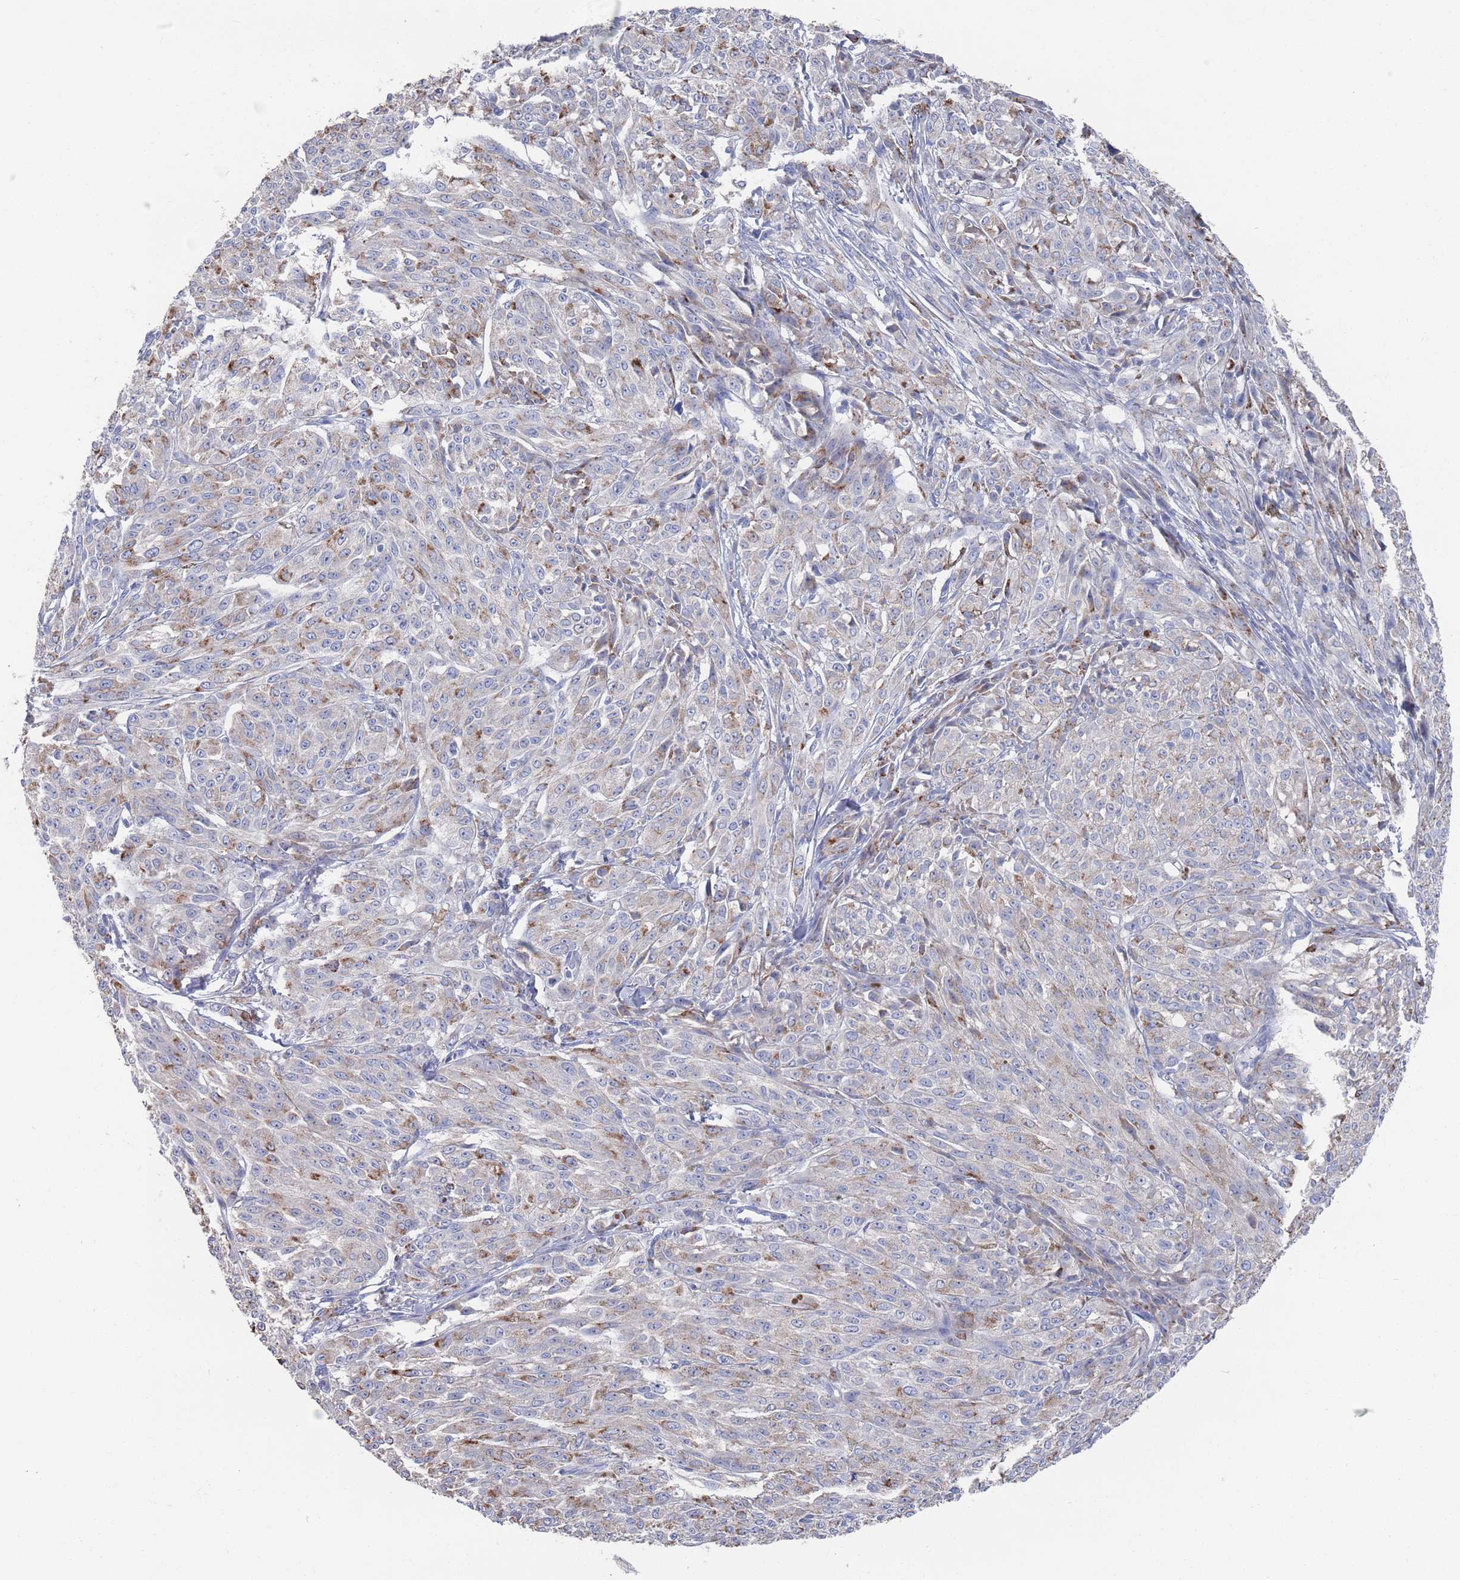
{"staining": {"intensity": "moderate", "quantity": "<25%", "location": "cytoplasmic/membranous"}, "tissue": "melanoma", "cell_type": "Tumor cells", "image_type": "cancer", "snomed": [{"axis": "morphology", "description": "Malignant melanoma, NOS"}, {"axis": "topography", "description": "Skin"}], "caption": "DAB (3,3'-diaminobenzidine) immunohistochemical staining of human melanoma exhibits moderate cytoplasmic/membranous protein expression in about <25% of tumor cells. The staining was performed using DAB to visualize the protein expression in brown, while the nuclei were stained in blue with hematoxylin (Magnification: 20x).", "gene": "TMCO3", "patient": {"sex": "female", "age": 52}}